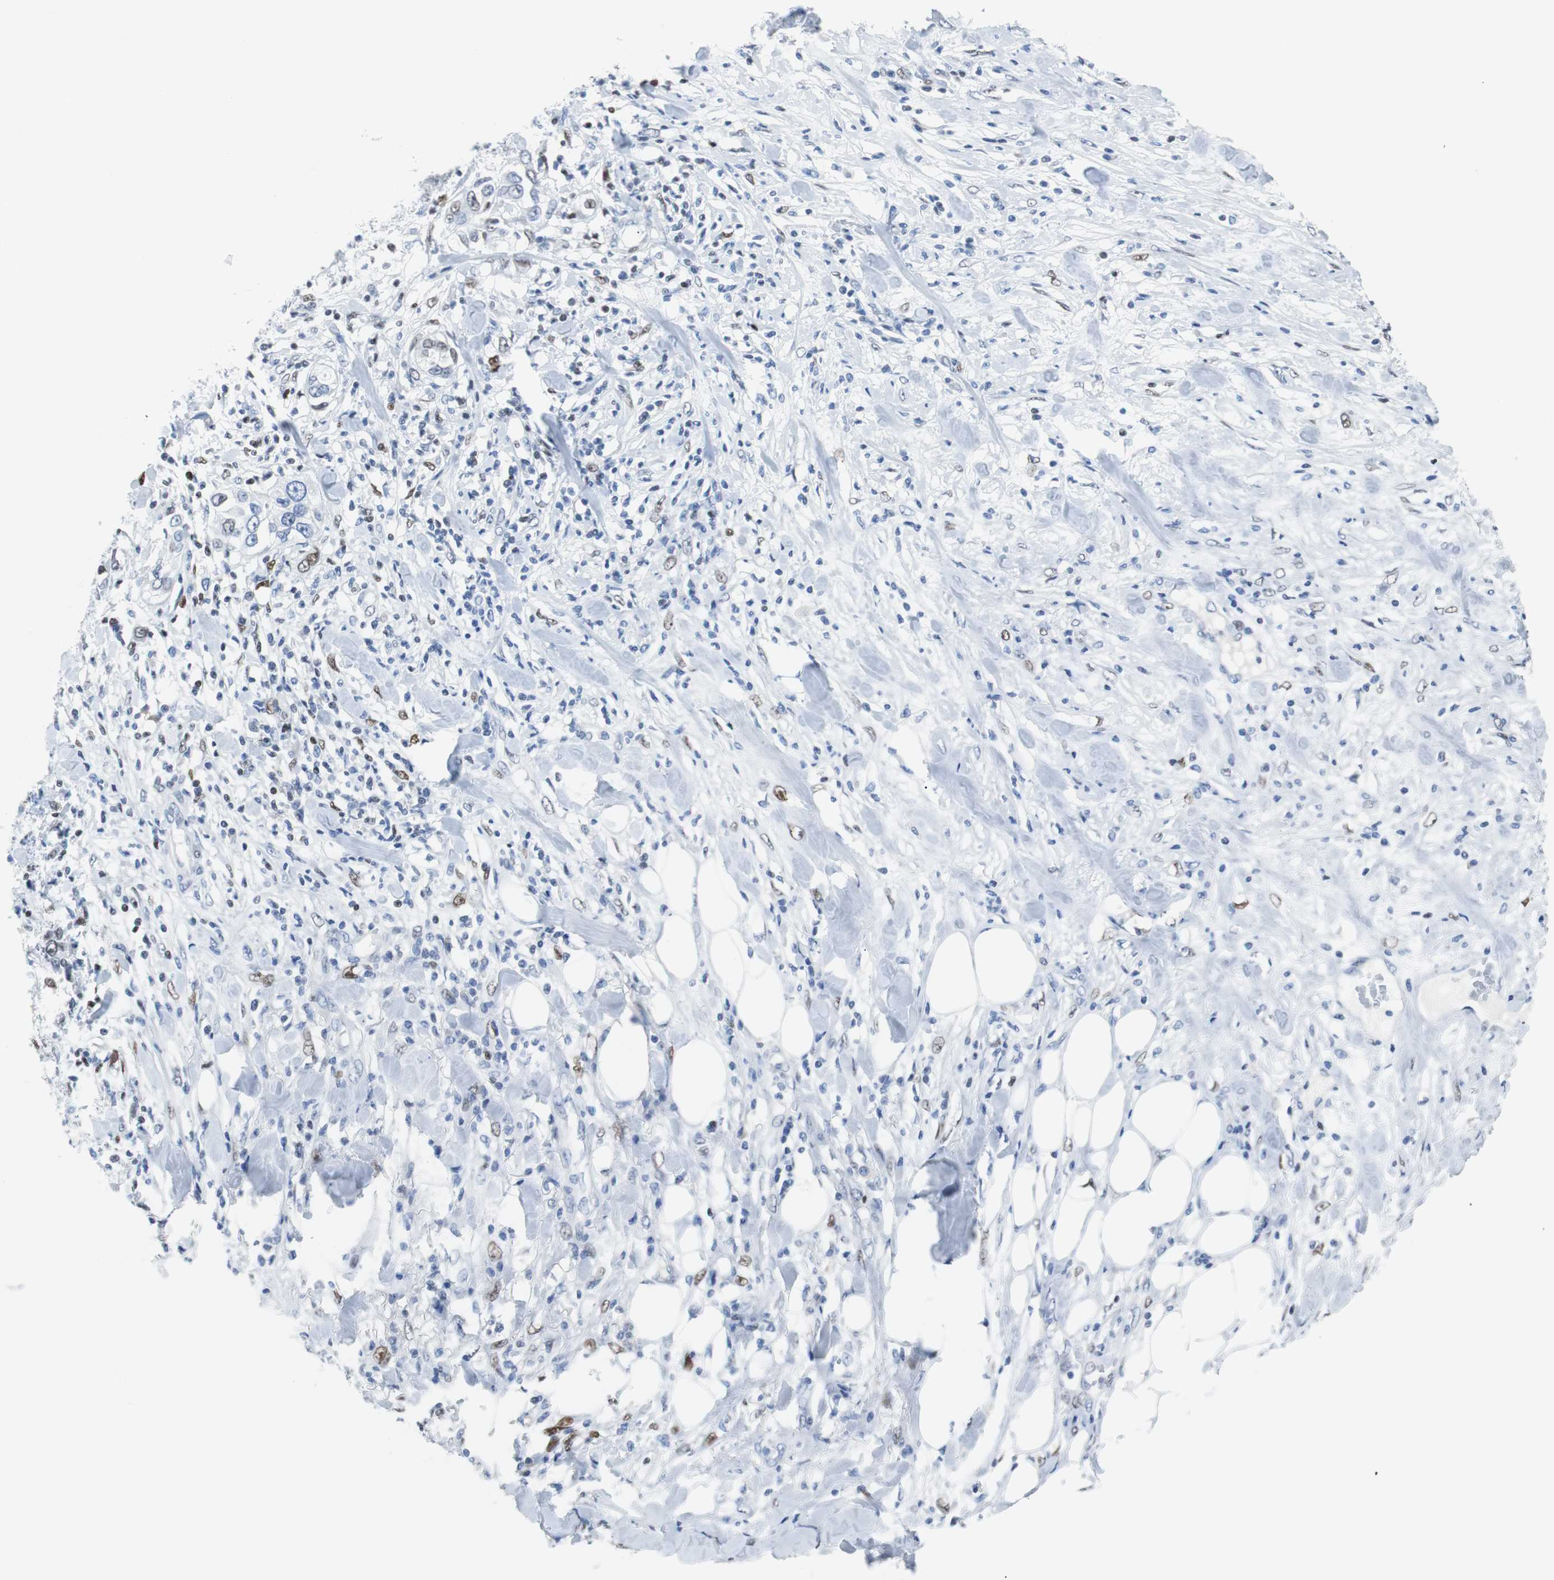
{"staining": {"intensity": "weak", "quantity": "<25%", "location": "nuclear"}, "tissue": "urothelial cancer", "cell_type": "Tumor cells", "image_type": "cancer", "snomed": [{"axis": "morphology", "description": "Urothelial carcinoma, High grade"}, {"axis": "topography", "description": "Urinary bladder"}], "caption": "IHC histopathology image of urothelial carcinoma (high-grade) stained for a protein (brown), which reveals no staining in tumor cells.", "gene": "JUN", "patient": {"sex": "female", "age": 80}}